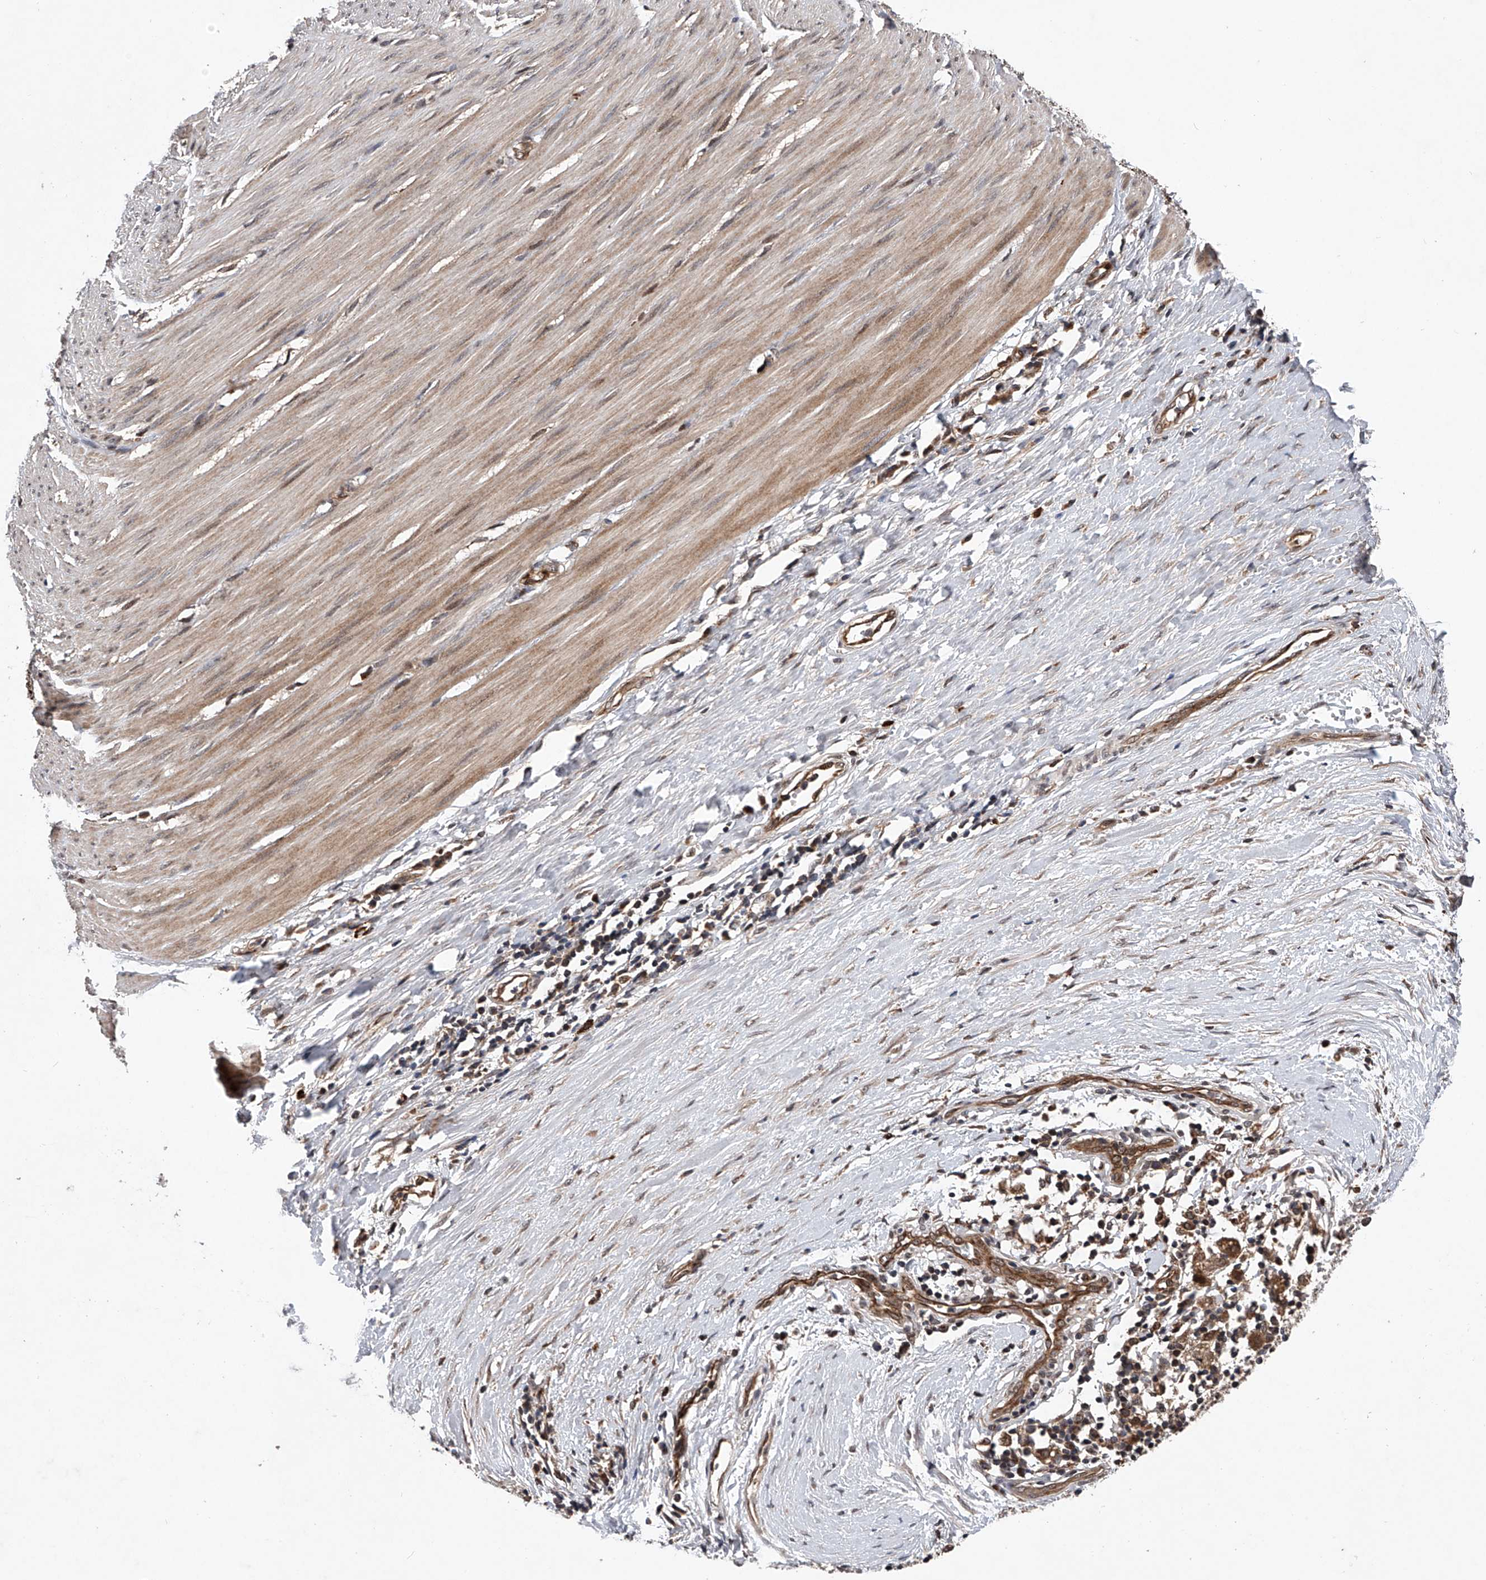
{"staining": {"intensity": "moderate", "quantity": ">75%", "location": "cytoplasmic/membranous,nuclear"}, "tissue": "smooth muscle", "cell_type": "Smooth muscle cells", "image_type": "normal", "snomed": [{"axis": "morphology", "description": "Normal tissue, NOS"}, {"axis": "morphology", "description": "Adenocarcinoma, NOS"}, {"axis": "topography", "description": "Colon"}, {"axis": "topography", "description": "Peripheral nerve tissue"}], "caption": "The histopathology image reveals immunohistochemical staining of benign smooth muscle. There is moderate cytoplasmic/membranous,nuclear positivity is seen in approximately >75% of smooth muscle cells.", "gene": "MAP3K11", "patient": {"sex": "male", "age": 14}}